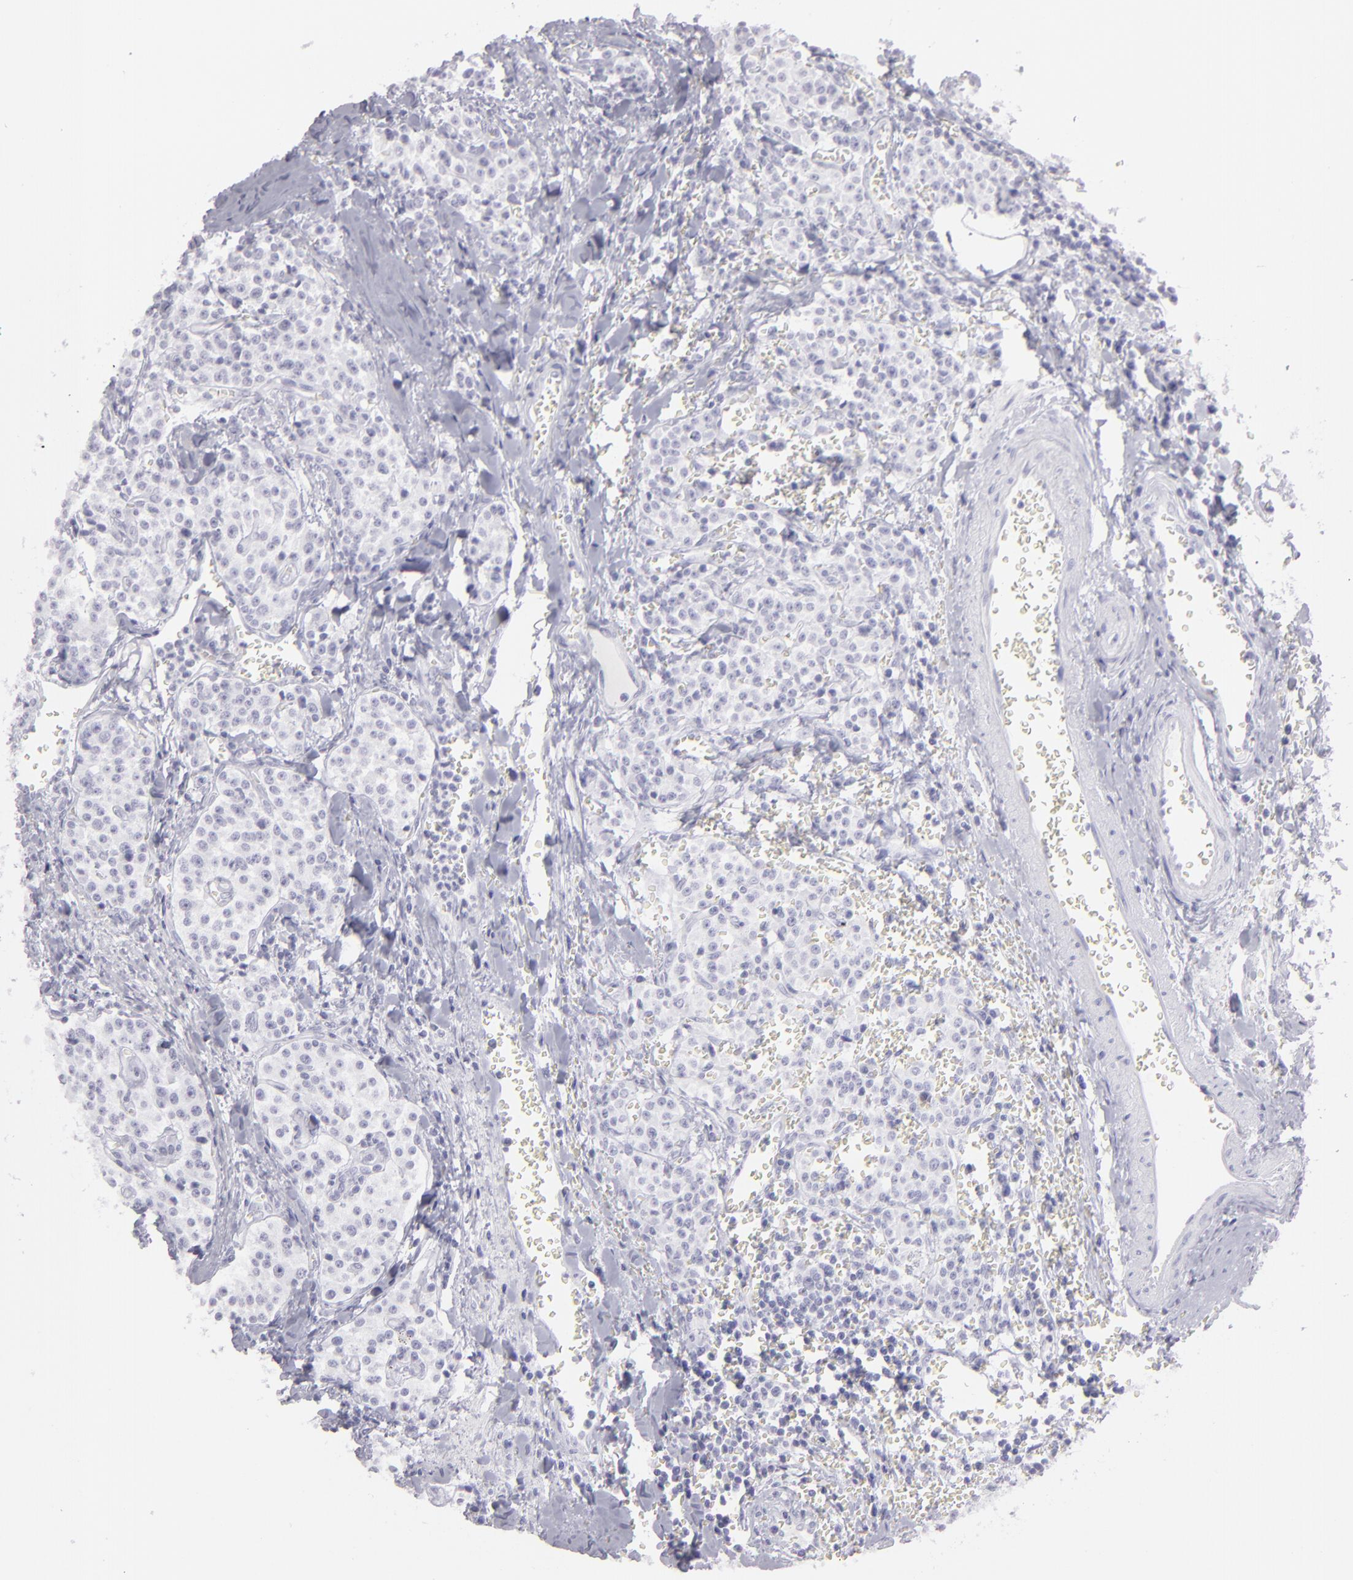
{"staining": {"intensity": "negative", "quantity": "none", "location": "none"}, "tissue": "carcinoid", "cell_type": "Tumor cells", "image_type": "cancer", "snomed": [{"axis": "morphology", "description": "Carcinoid, malignant, NOS"}, {"axis": "topography", "description": "Stomach"}], "caption": "High power microscopy photomicrograph of an immunohistochemistry photomicrograph of carcinoid, revealing no significant staining in tumor cells.", "gene": "FLG", "patient": {"sex": "female", "age": 76}}